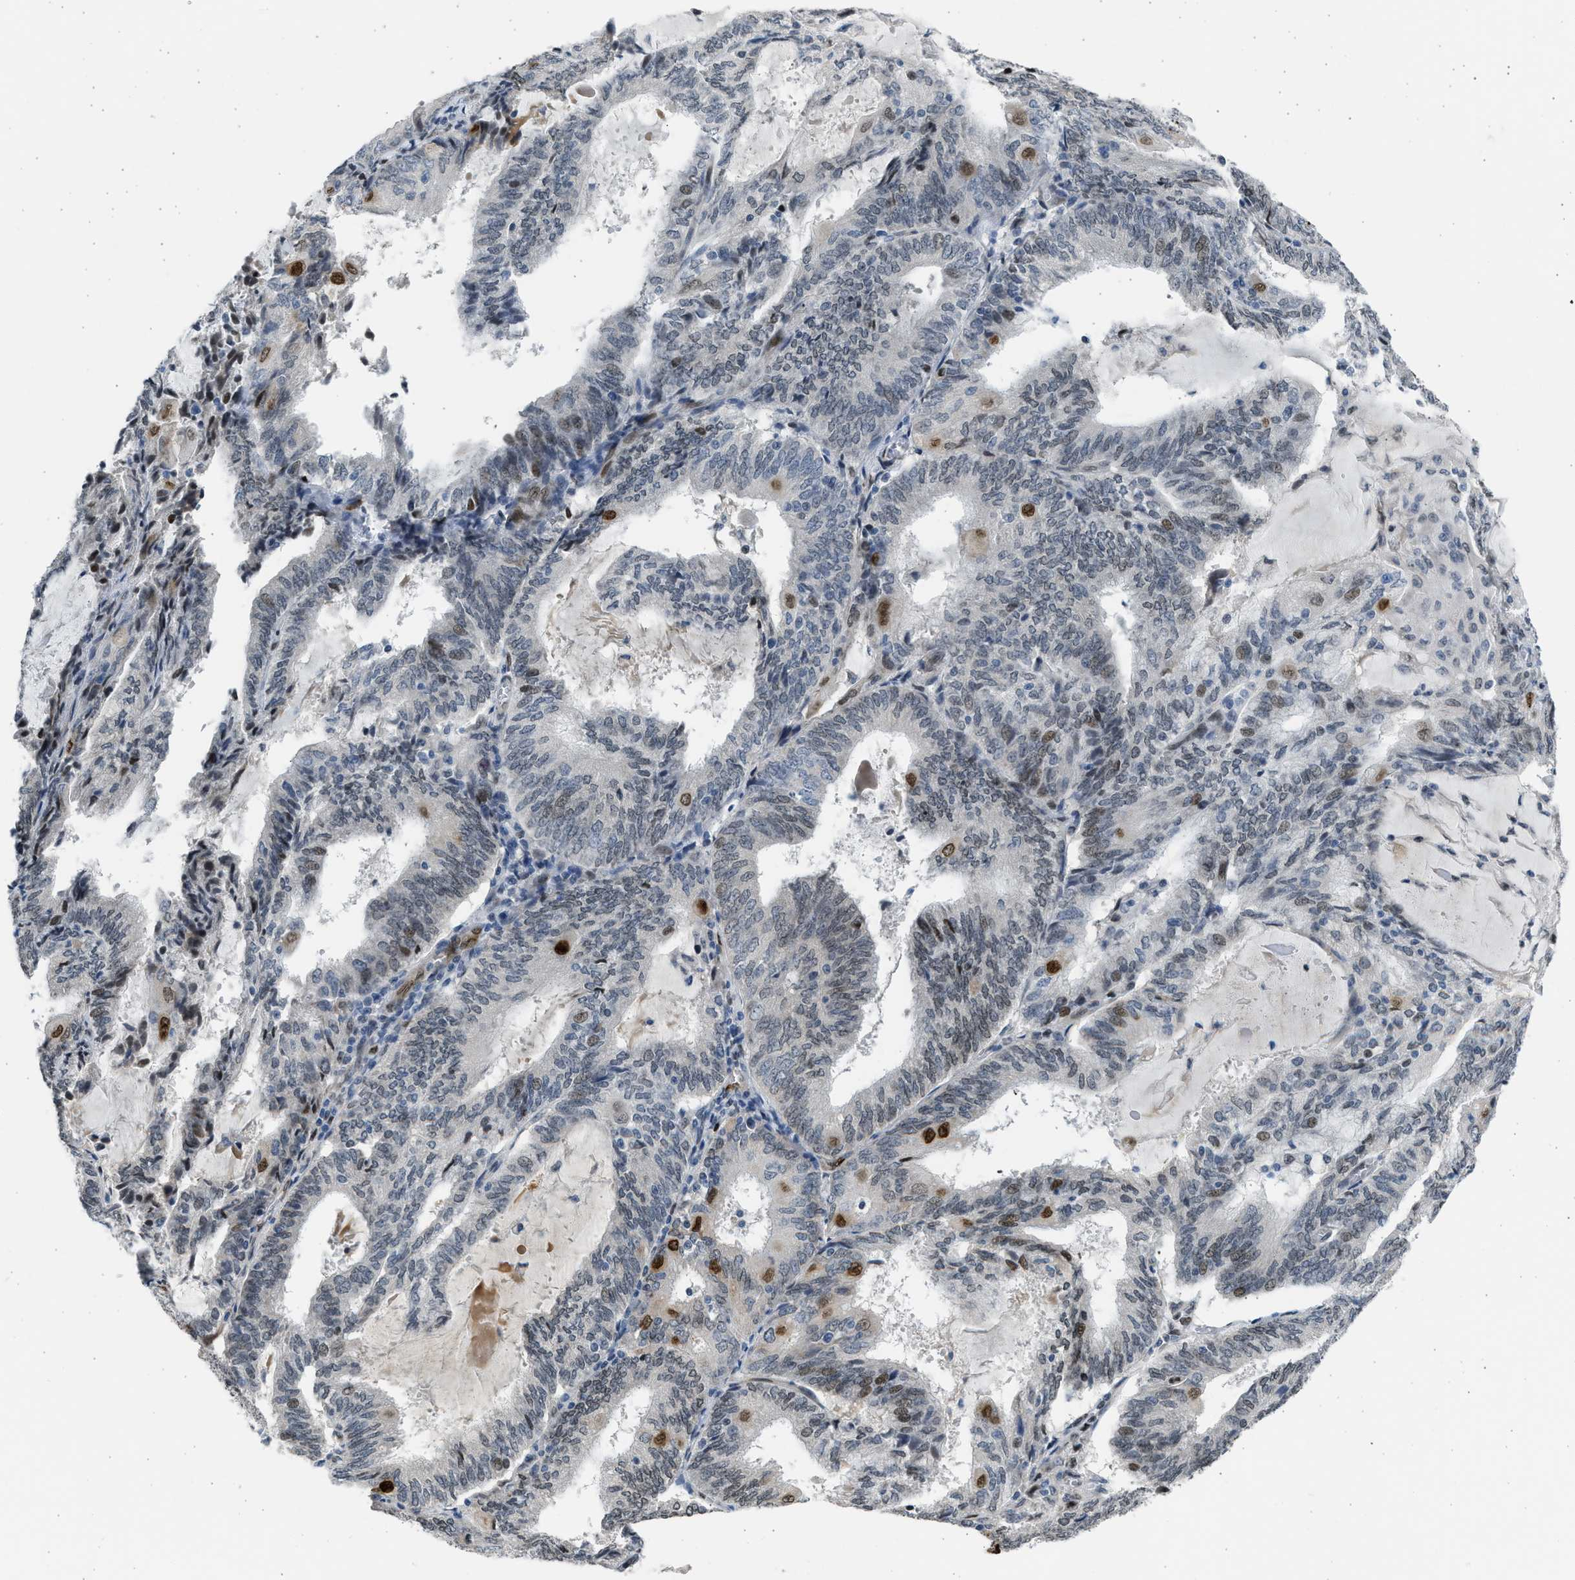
{"staining": {"intensity": "strong", "quantity": "<25%", "location": "nuclear"}, "tissue": "endometrial cancer", "cell_type": "Tumor cells", "image_type": "cancer", "snomed": [{"axis": "morphology", "description": "Adenocarcinoma, NOS"}, {"axis": "topography", "description": "Endometrium"}], "caption": "Human endometrial cancer stained for a protein (brown) exhibits strong nuclear positive expression in about <25% of tumor cells.", "gene": "HMGN3", "patient": {"sex": "female", "age": 81}}